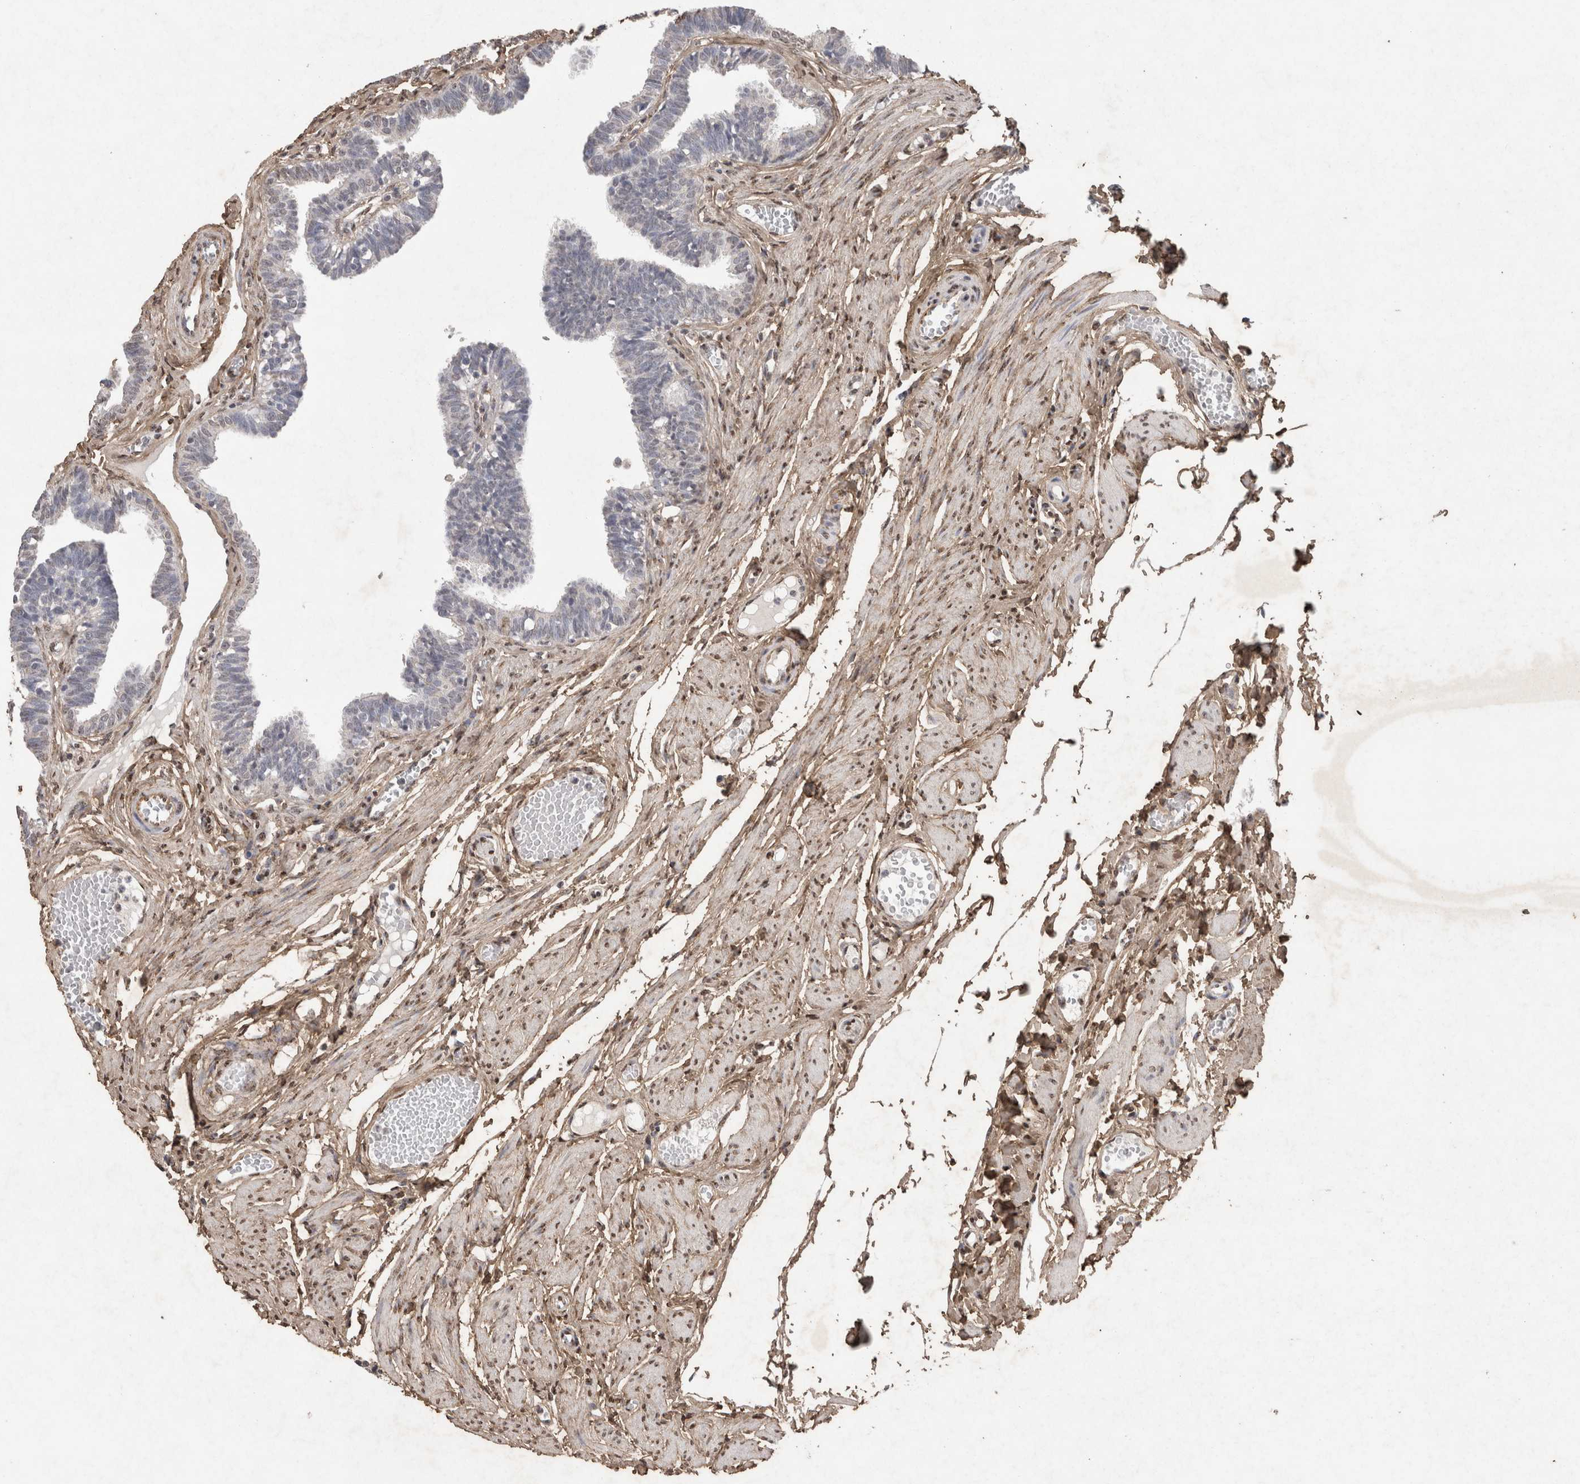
{"staining": {"intensity": "negative", "quantity": "none", "location": "none"}, "tissue": "fallopian tube", "cell_type": "Glandular cells", "image_type": "normal", "snomed": [{"axis": "morphology", "description": "Normal tissue, NOS"}, {"axis": "topography", "description": "Fallopian tube"}, {"axis": "topography", "description": "Ovary"}], "caption": "DAB (3,3'-diaminobenzidine) immunohistochemical staining of unremarkable fallopian tube displays no significant positivity in glandular cells. (DAB (3,3'-diaminobenzidine) immunohistochemistry, high magnification).", "gene": "C1QTNF5", "patient": {"sex": "female", "age": 23}}